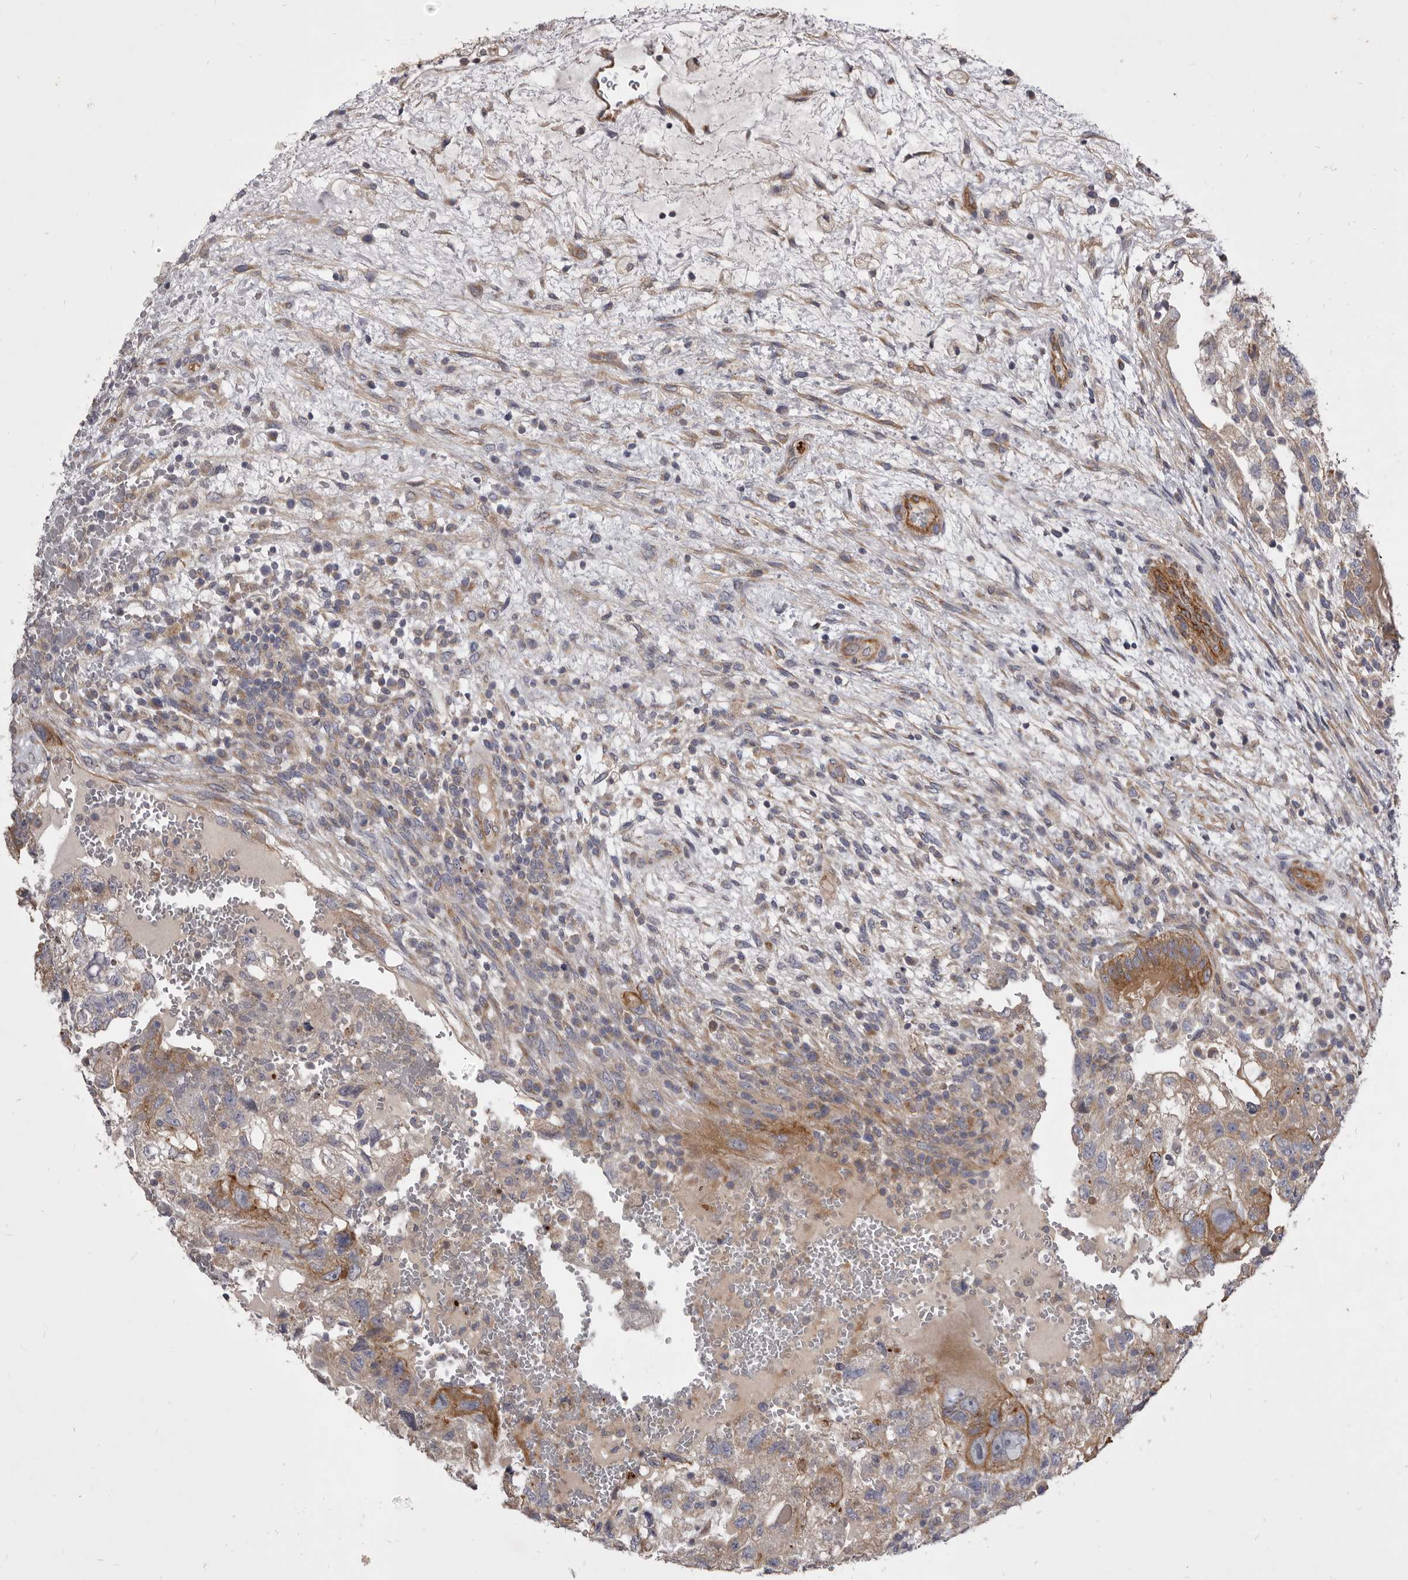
{"staining": {"intensity": "moderate", "quantity": "<25%", "location": "cytoplasmic/membranous"}, "tissue": "testis cancer", "cell_type": "Tumor cells", "image_type": "cancer", "snomed": [{"axis": "morphology", "description": "Carcinoma, Embryonal, NOS"}, {"axis": "topography", "description": "Testis"}], "caption": "Protein expression analysis of embryonal carcinoma (testis) exhibits moderate cytoplasmic/membranous staining in approximately <25% of tumor cells. (Stains: DAB (3,3'-diaminobenzidine) in brown, nuclei in blue, Microscopy: brightfield microscopy at high magnification).", "gene": "VPS45", "patient": {"sex": "male", "age": 36}}